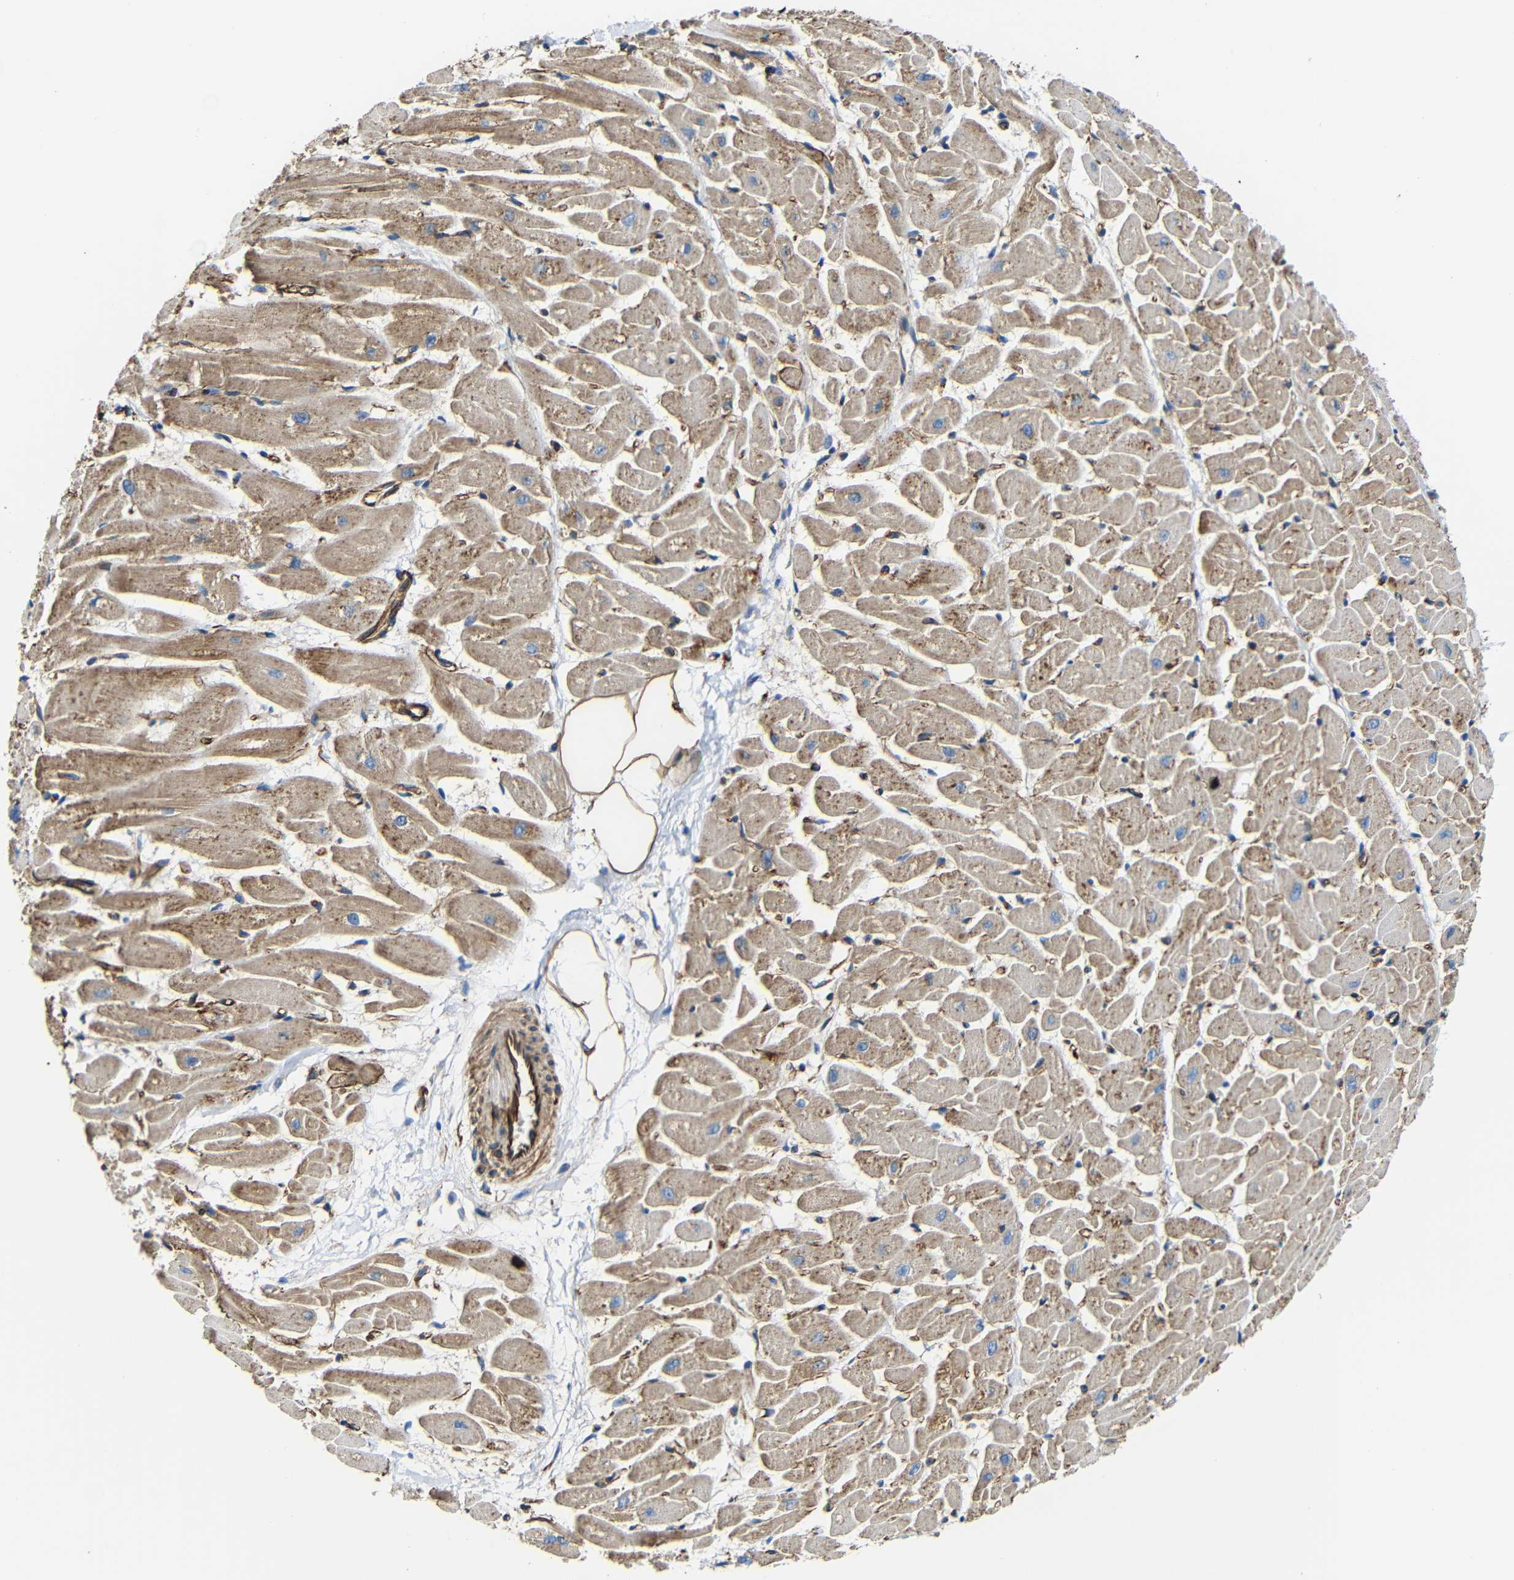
{"staining": {"intensity": "moderate", "quantity": ">75%", "location": "cytoplasmic/membranous"}, "tissue": "heart muscle", "cell_type": "Cardiomyocytes", "image_type": "normal", "snomed": [{"axis": "morphology", "description": "Normal tissue, NOS"}, {"axis": "topography", "description": "Heart"}], "caption": "Protein expression by immunohistochemistry (IHC) displays moderate cytoplasmic/membranous expression in about >75% of cardiomyocytes in benign heart muscle.", "gene": "IGSF10", "patient": {"sex": "female", "age": 19}}